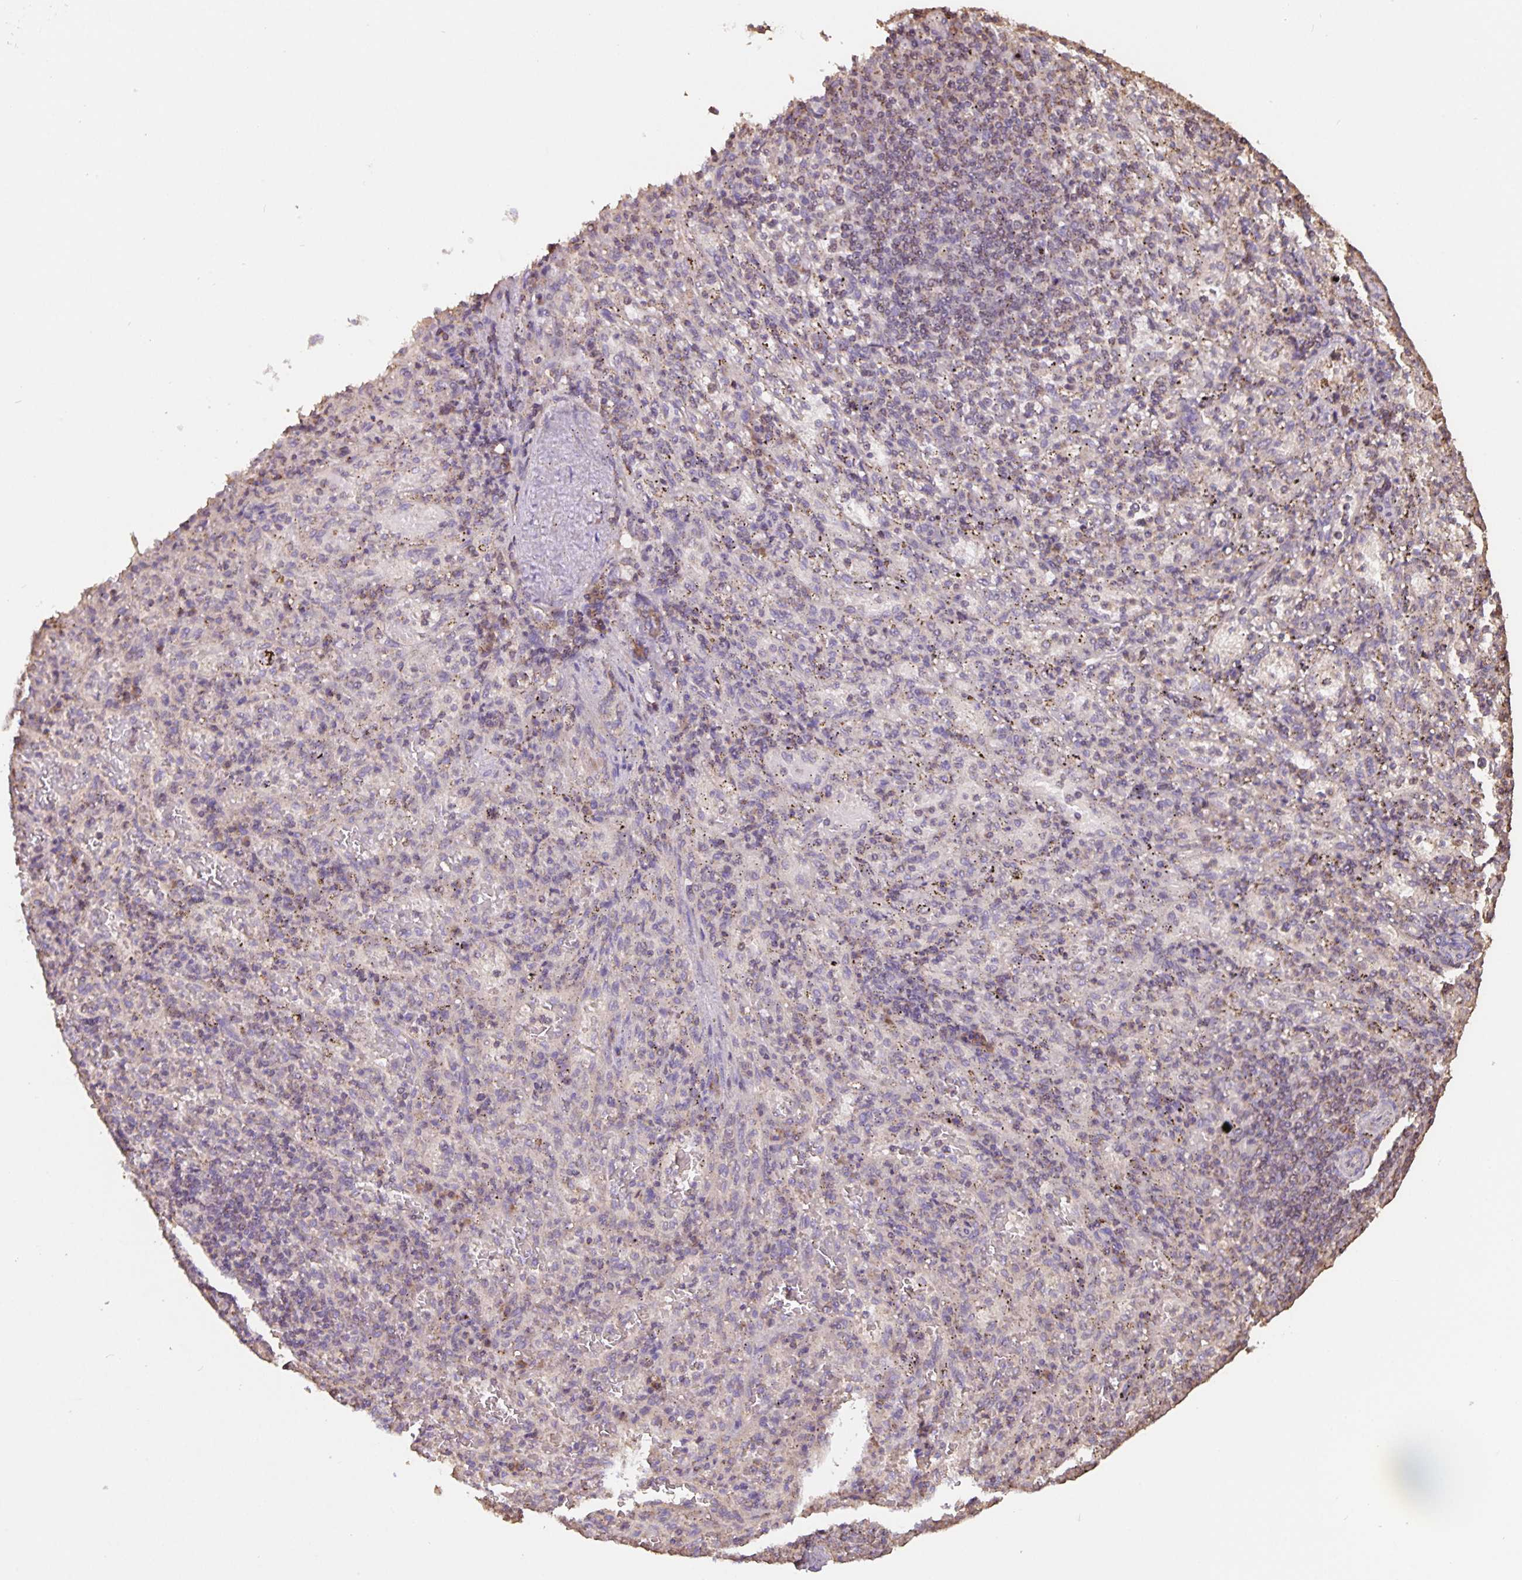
{"staining": {"intensity": "negative", "quantity": "none", "location": "none"}, "tissue": "spleen", "cell_type": "Cells in red pulp", "image_type": "normal", "snomed": [{"axis": "morphology", "description": "Normal tissue, NOS"}, {"axis": "topography", "description": "Spleen"}], "caption": "Immunohistochemistry (IHC) of normal human spleen shows no expression in cells in red pulp. (DAB IHC, high magnification).", "gene": "TMEM71", "patient": {"sex": "male", "age": 57}}